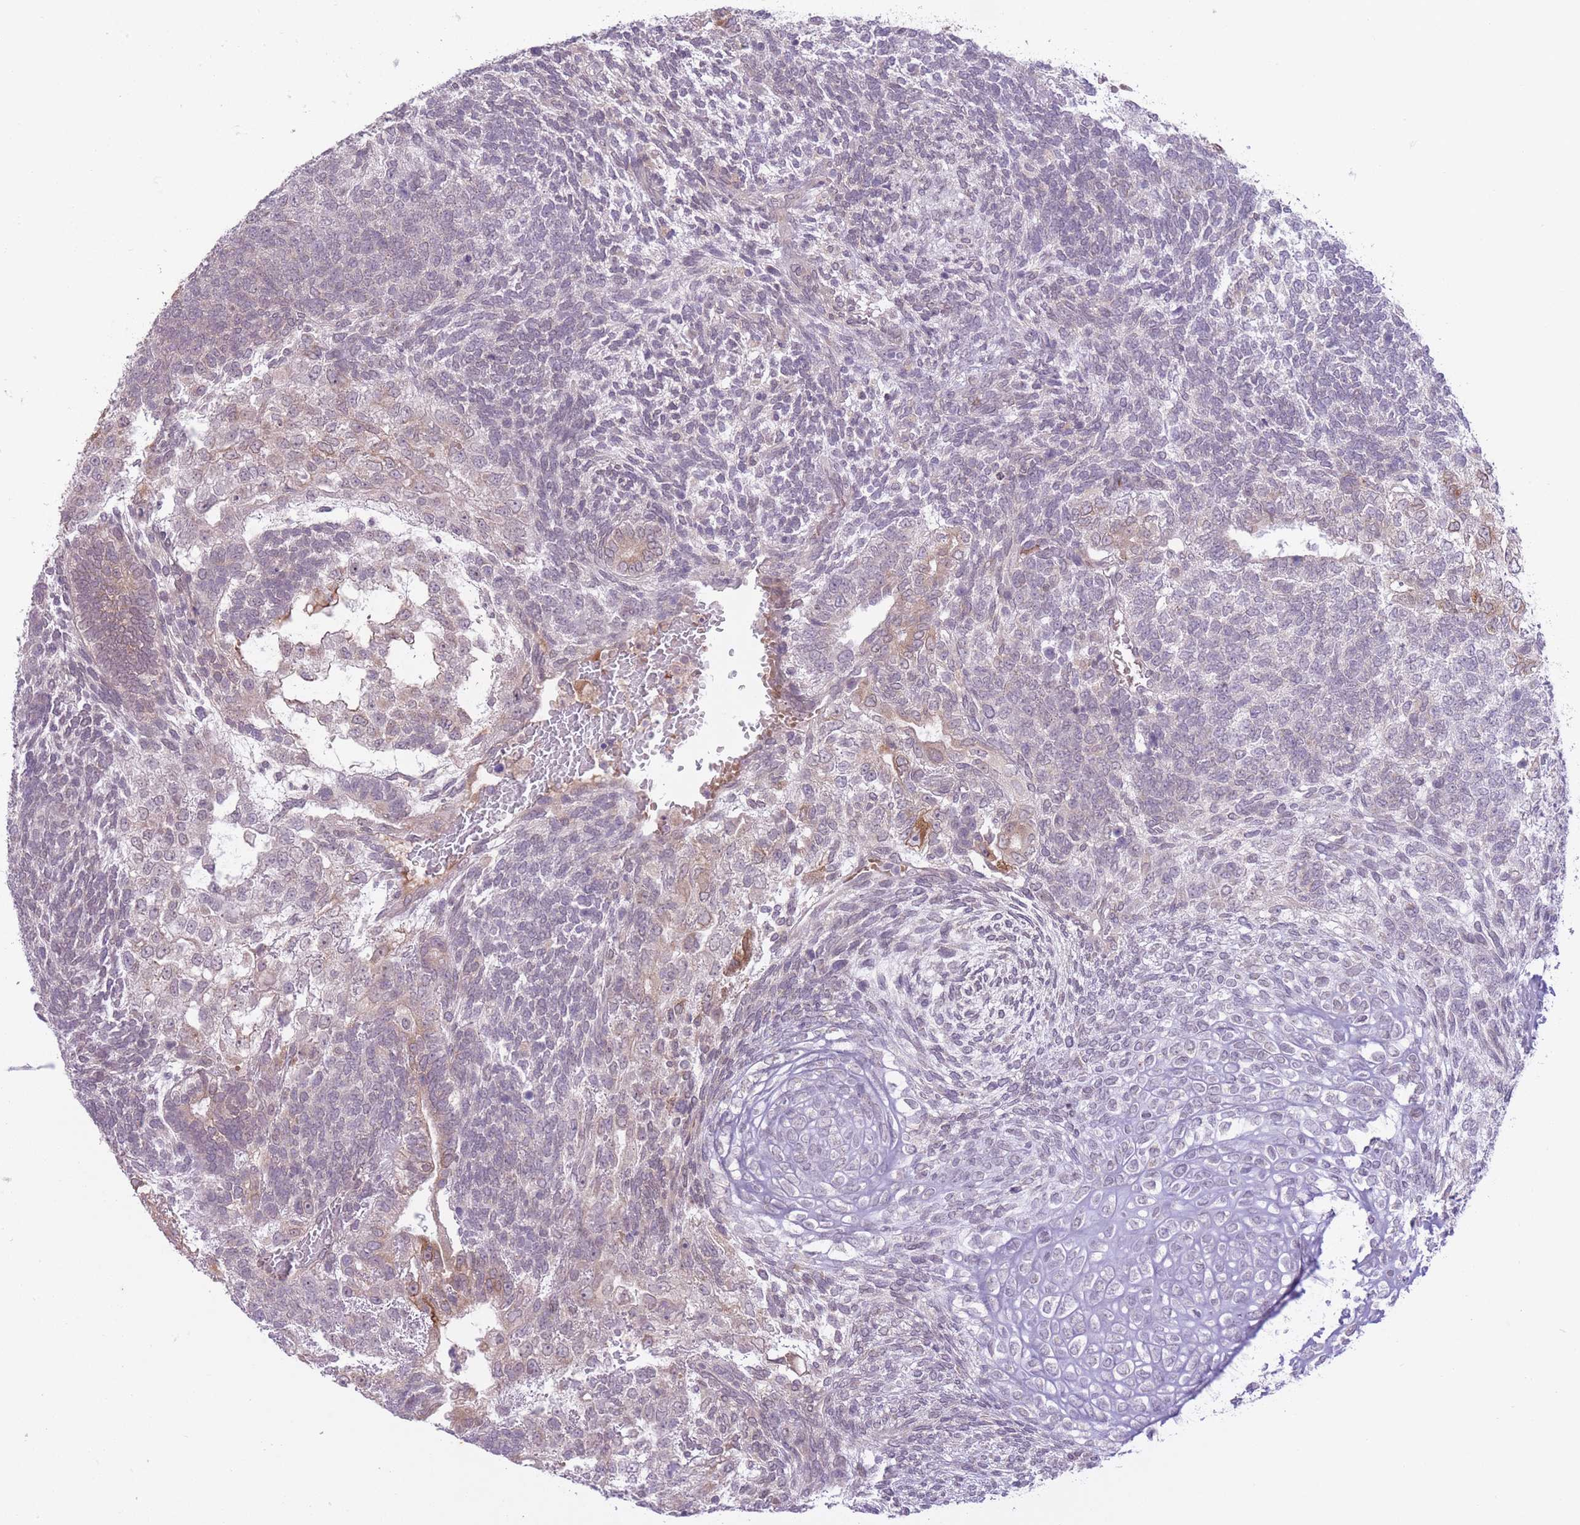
{"staining": {"intensity": "weak", "quantity": "25%-75%", "location": "cytoplasmic/membranous,nuclear"}, "tissue": "testis cancer", "cell_type": "Tumor cells", "image_type": "cancer", "snomed": [{"axis": "morphology", "description": "Carcinoma, Embryonal, NOS"}, {"axis": "topography", "description": "Testis"}], "caption": "Immunohistochemistry (IHC) (DAB) staining of human embryonal carcinoma (testis) demonstrates weak cytoplasmic/membranous and nuclear protein staining in about 25%-75% of tumor cells.", "gene": "ARPIN", "patient": {"sex": "male", "age": 23}}